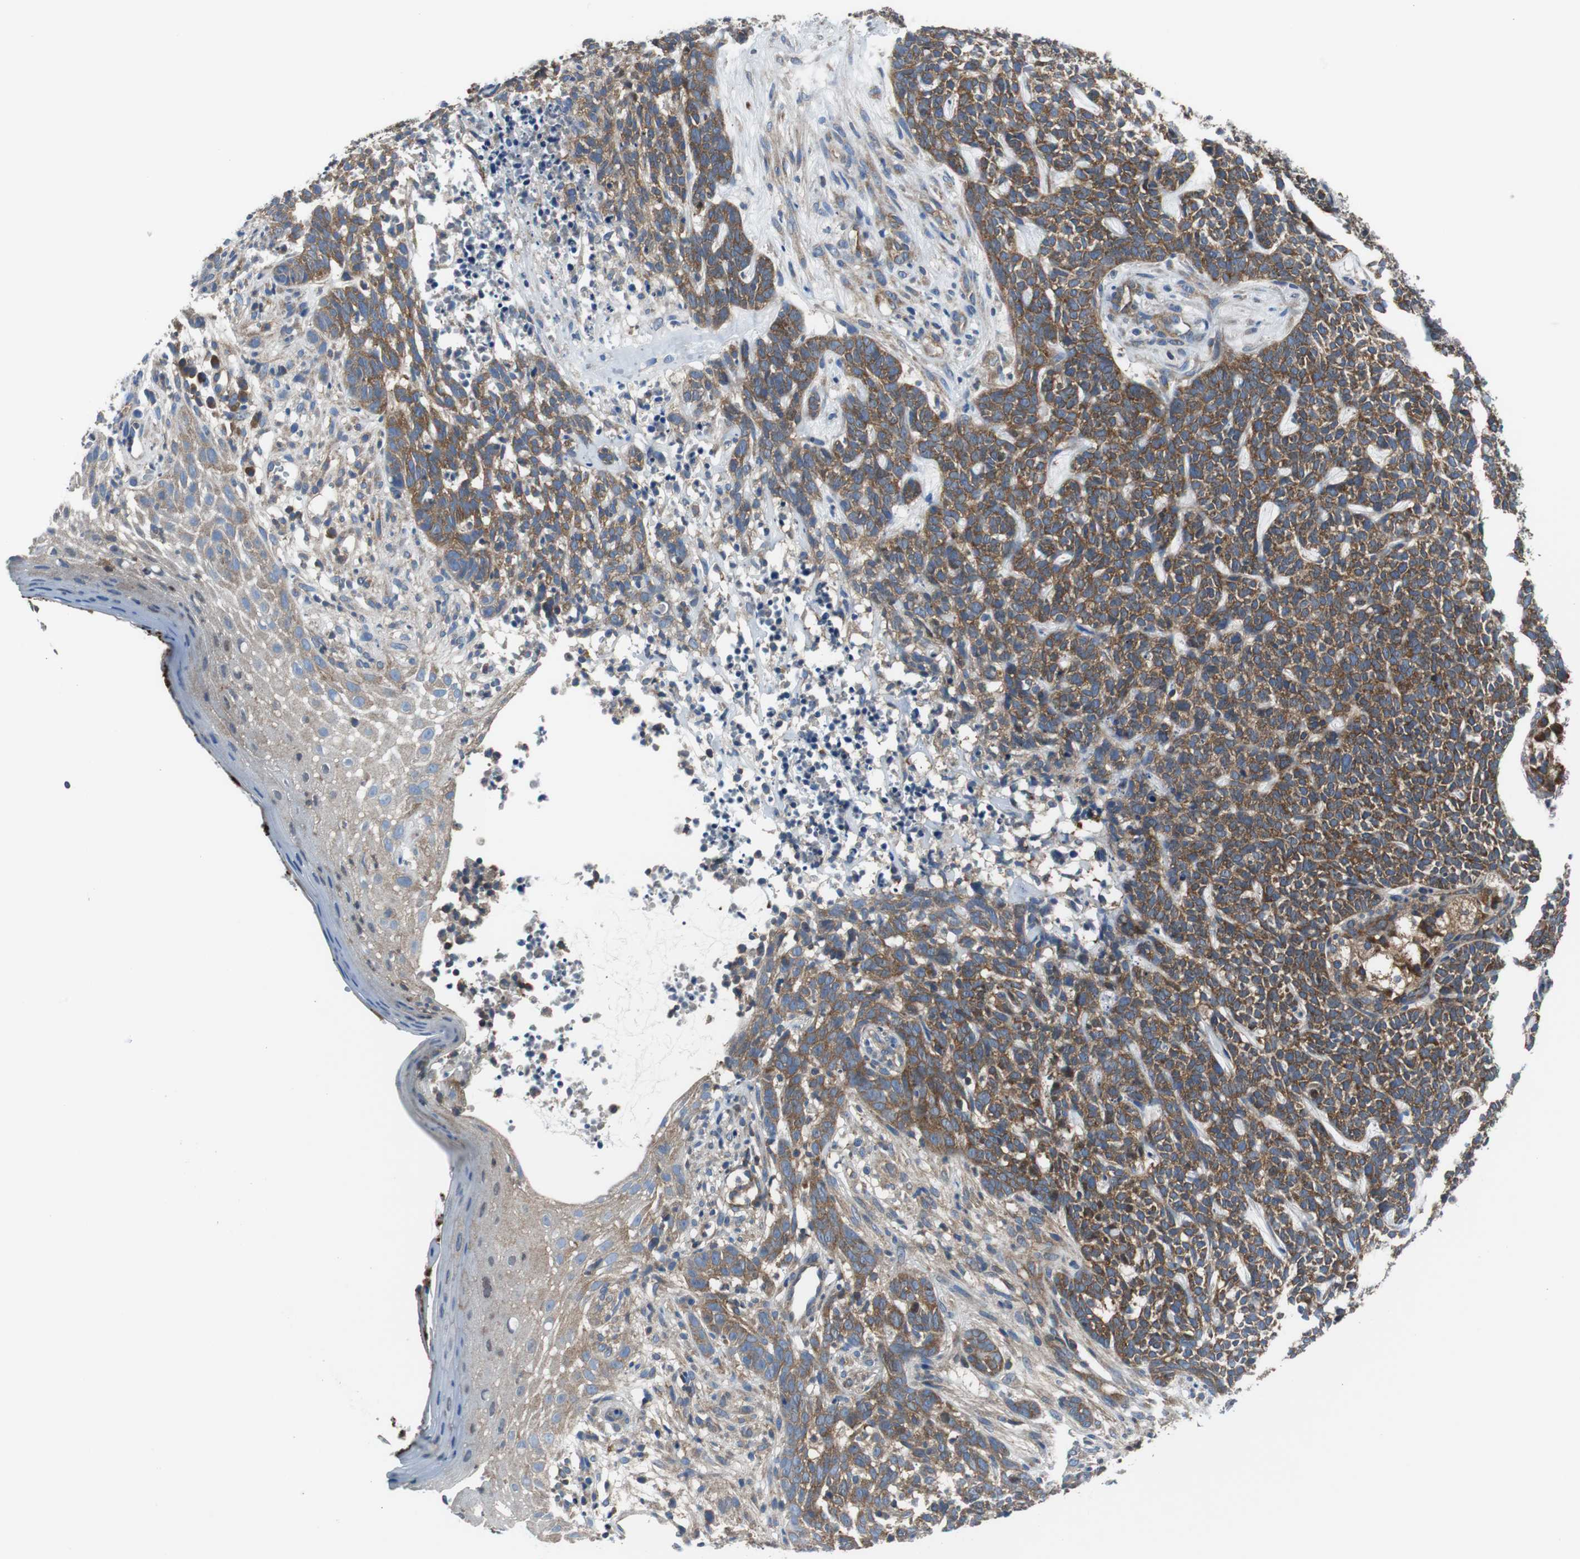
{"staining": {"intensity": "strong", "quantity": ">75%", "location": "cytoplasmic/membranous"}, "tissue": "skin cancer", "cell_type": "Tumor cells", "image_type": "cancer", "snomed": [{"axis": "morphology", "description": "Basal cell carcinoma"}, {"axis": "topography", "description": "Skin"}], "caption": "Immunohistochemistry (IHC) (DAB (3,3'-diaminobenzidine)) staining of basal cell carcinoma (skin) demonstrates strong cytoplasmic/membranous protein expression in approximately >75% of tumor cells. (DAB IHC with brightfield microscopy, high magnification).", "gene": "BRAF", "patient": {"sex": "female", "age": 84}}